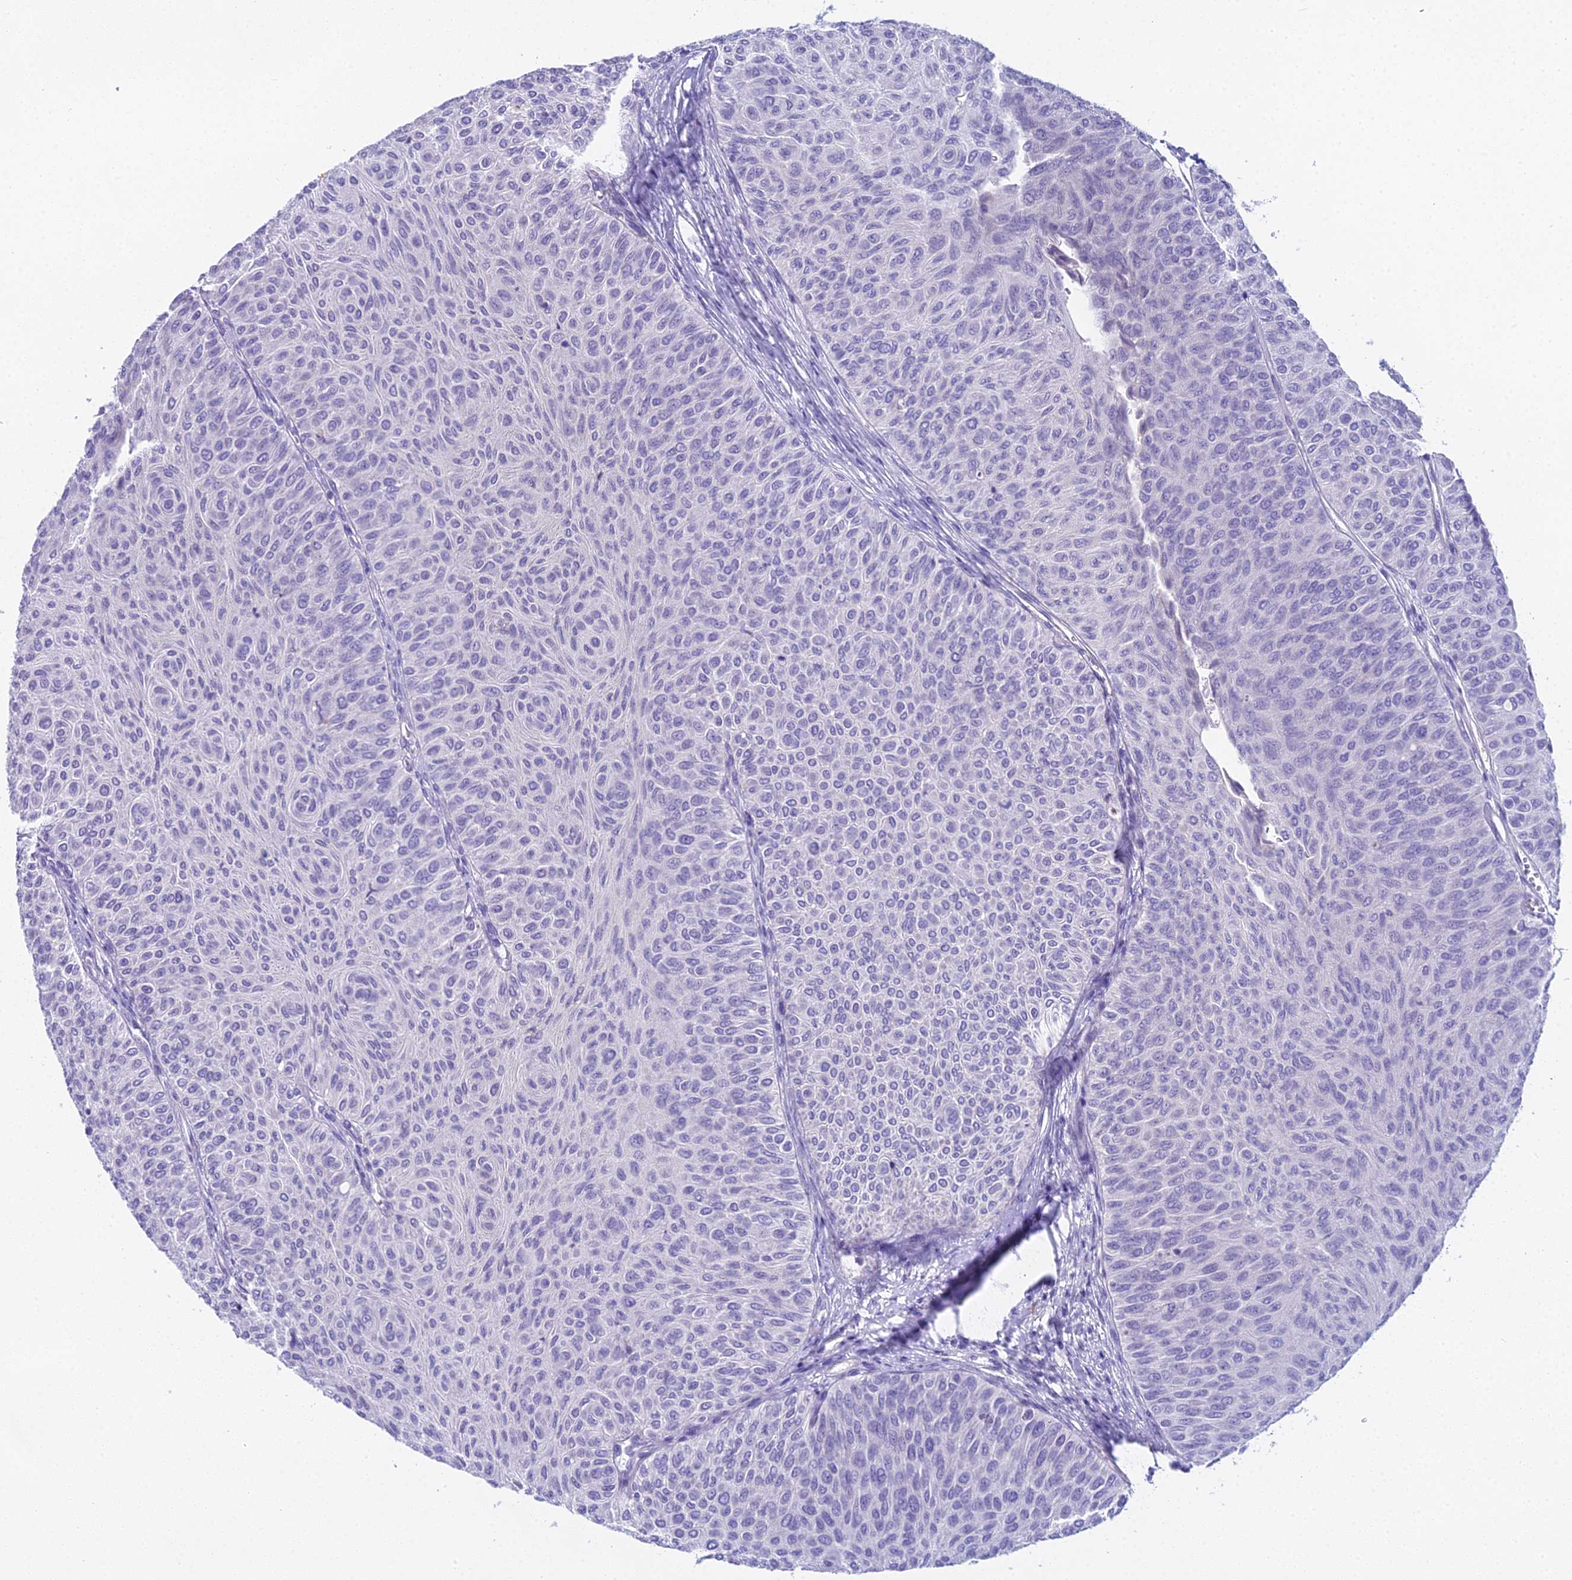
{"staining": {"intensity": "negative", "quantity": "none", "location": "none"}, "tissue": "urothelial cancer", "cell_type": "Tumor cells", "image_type": "cancer", "snomed": [{"axis": "morphology", "description": "Urothelial carcinoma, Low grade"}, {"axis": "topography", "description": "Urinary bladder"}], "caption": "An IHC histopathology image of urothelial cancer is shown. There is no staining in tumor cells of urothelial cancer.", "gene": "UNC80", "patient": {"sex": "male", "age": 78}}